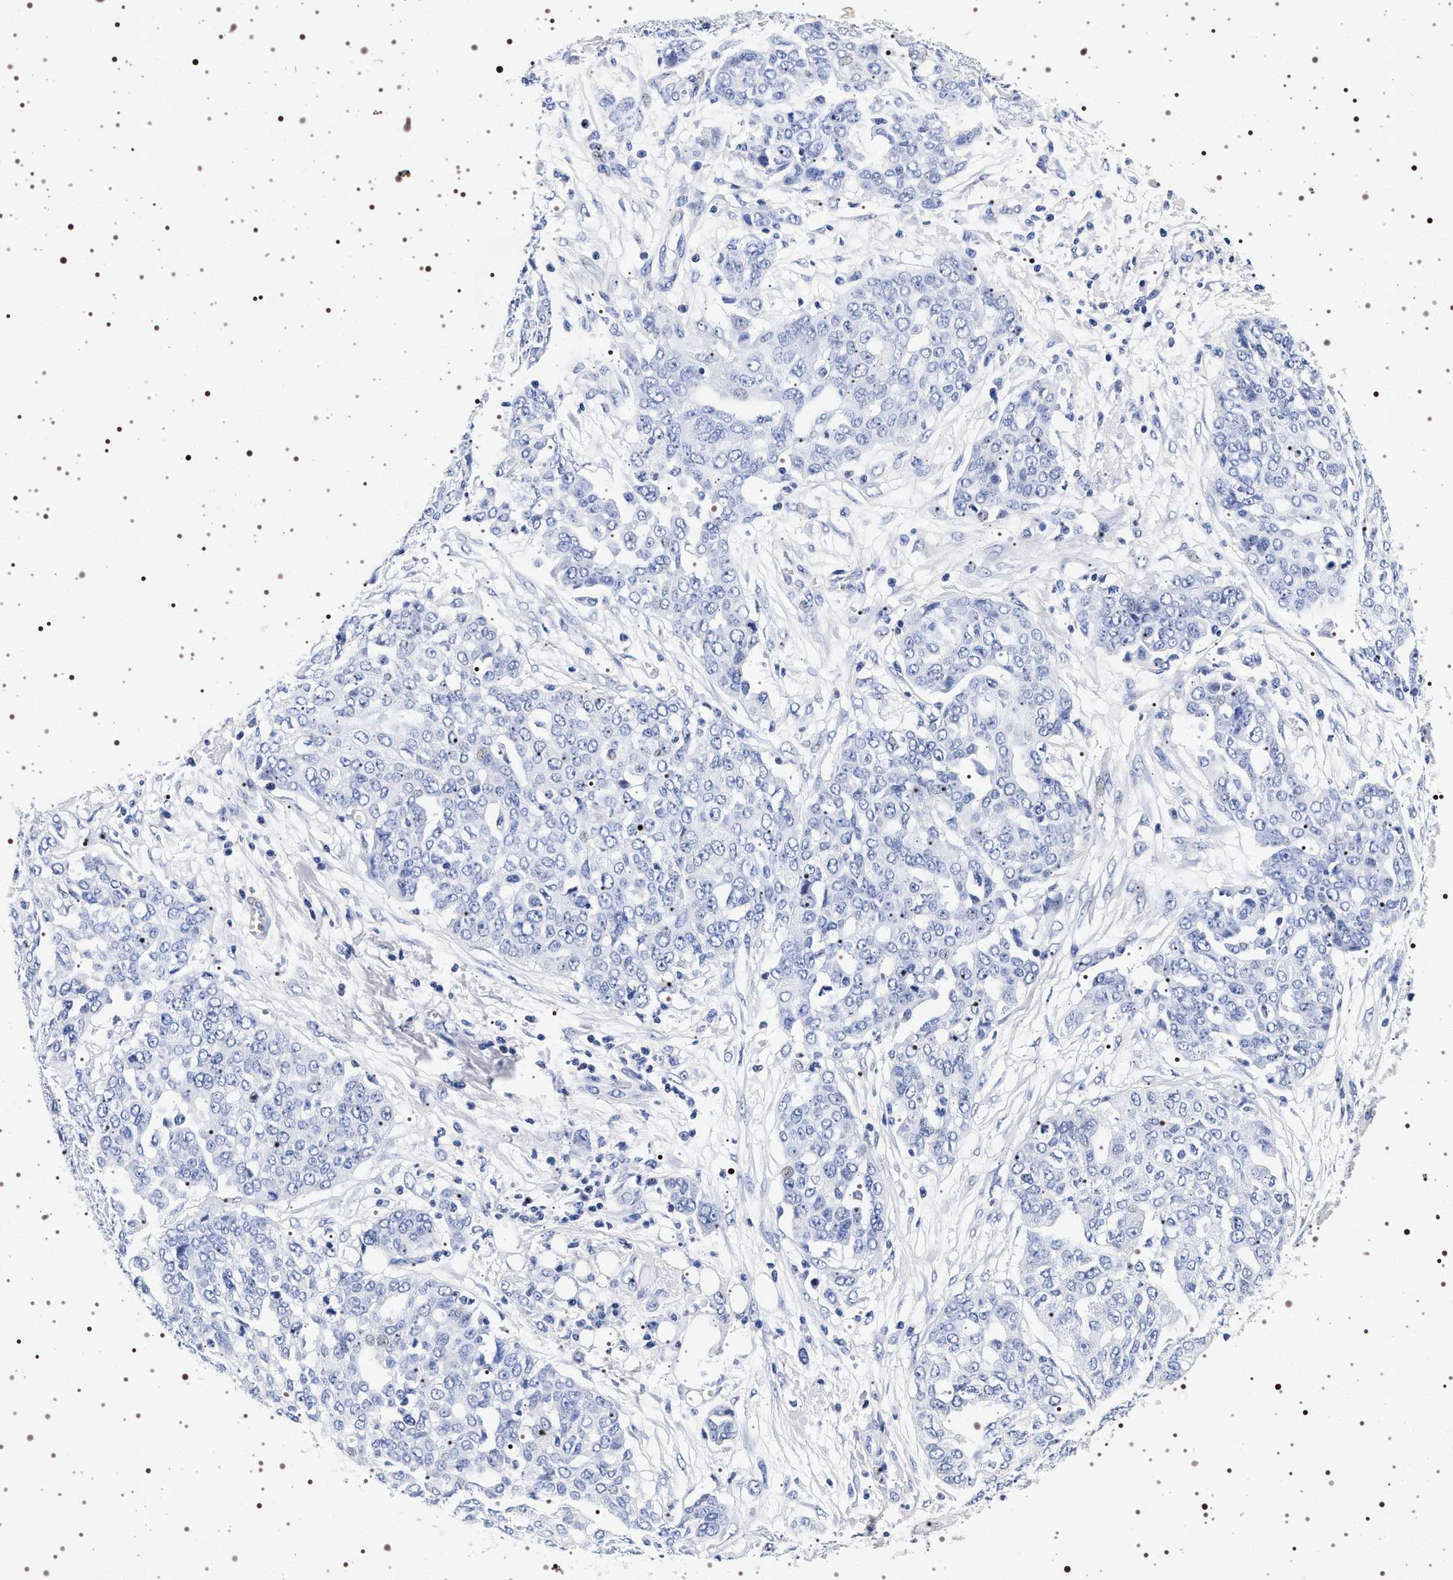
{"staining": {"intensity": "negative", "quantity": "none", "location": "none"}, "tissue": "ovarian cancer", "cell_type": "Tumor cells", "image_type": "cancer", "snomed": [{"axis": "morphology", "description": "Cystadenocarcinoma, serous, NOS"}, {"axis": "topography", "description": "Soft tissue"}, {"axis": "topography", "description": "Ovary"}], "caption": "Immunohistochemistry of human ovarian serous cystadenocarcinoma shows no expression in tumor cells. (DAB (3,3'-diaminobenzidine) immunohistochemistry with hematoxylin counter stain).", "gene": "SYN1", "patient": {"sex": "female", "age": 57}}